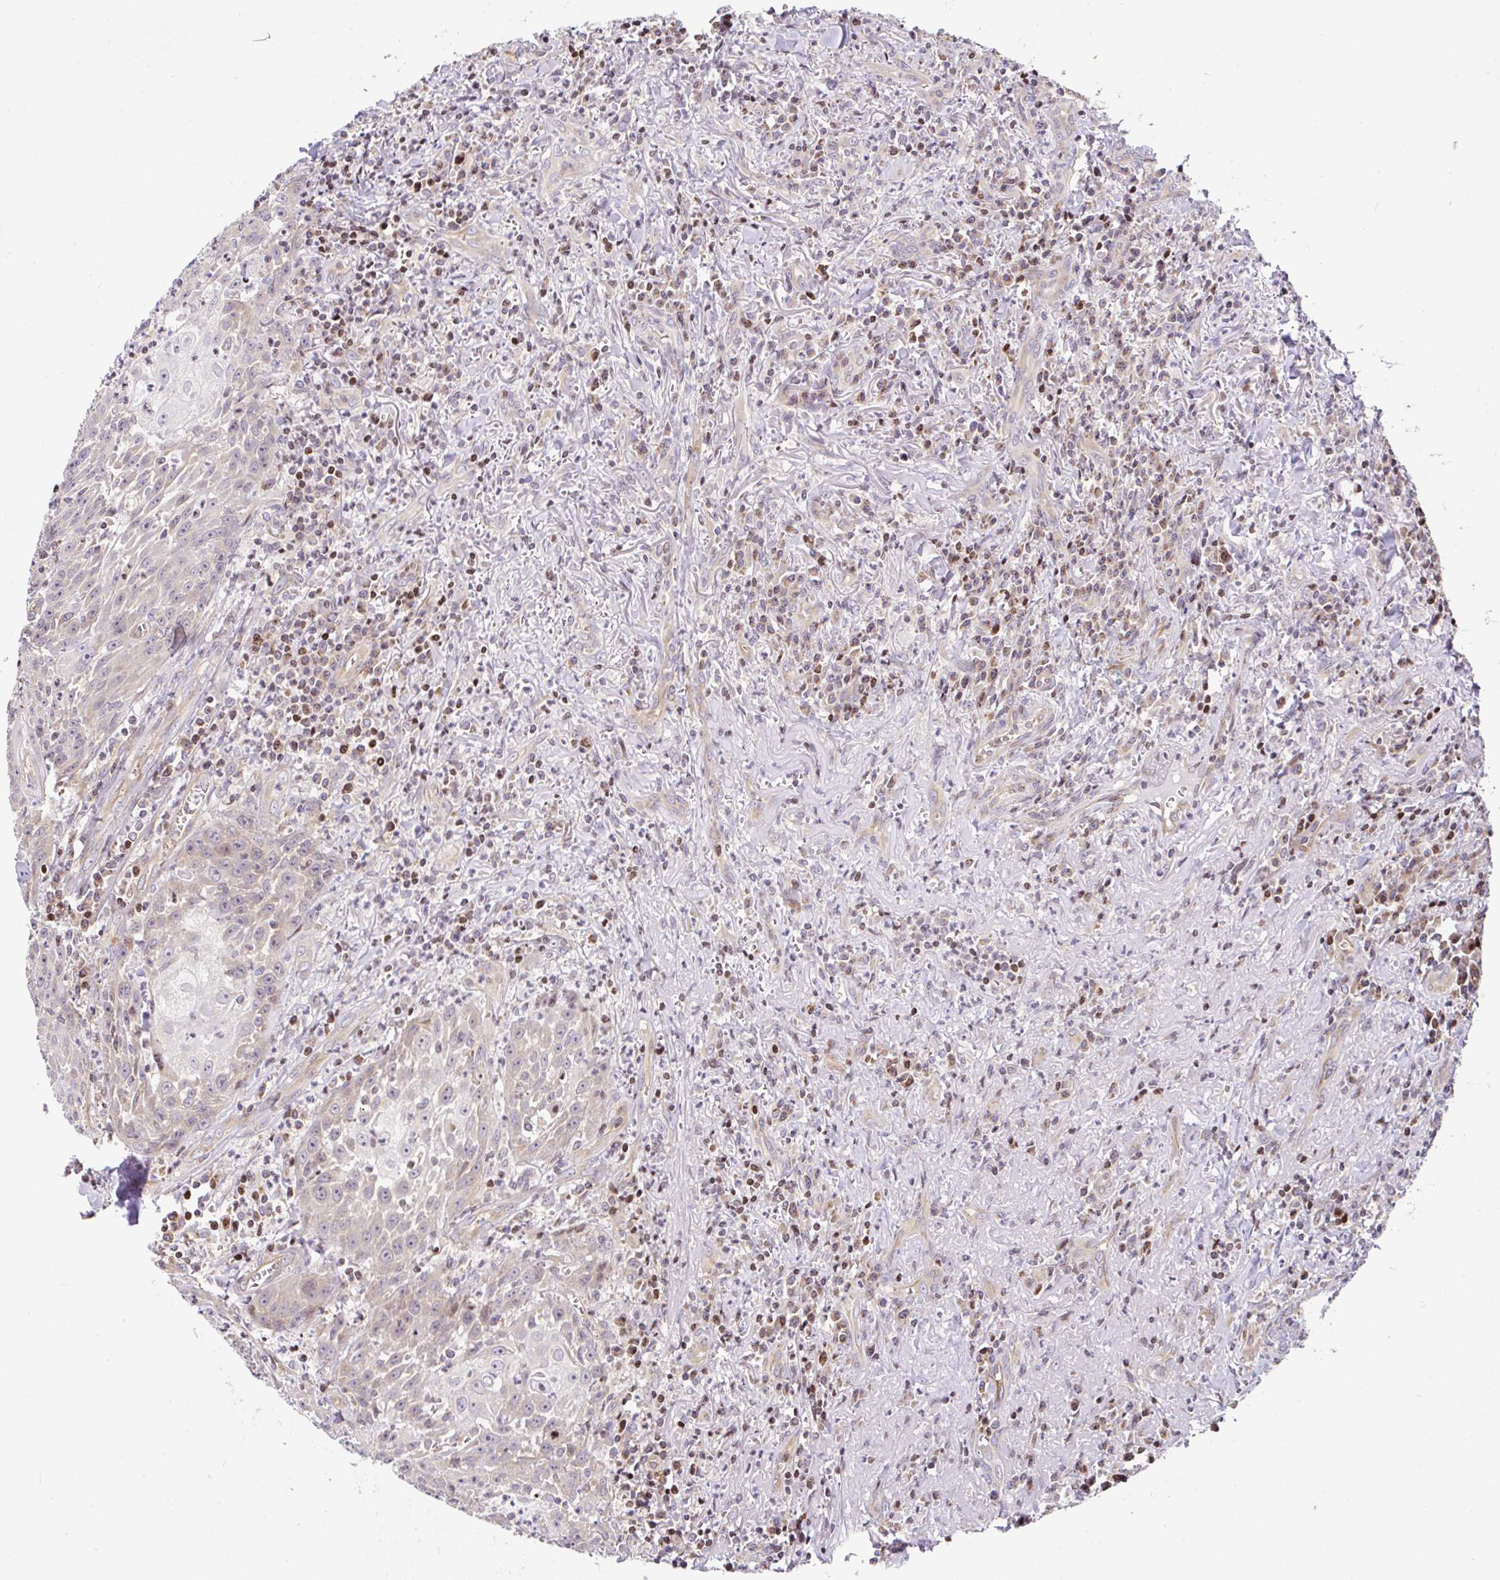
{"staining": {"intensity": "weak", "quantity": "<25%", "location": "cytoplasmic/membranous"}, "tissue": "head and neck cancer", "cell_type": "Tumor cells", "image_type": "cancer", "snomed": [{"axis": "morphology", "description": "Normal tissue, NOS"}, {"axis": "morphology", "description": "Squamous cell carcinoma, NOS"}, {"axis": "topography", "description": "Oral tissue"}, {"axis": "topography", "description": "Head-Neck"}], "caption": "This is an IHC image of human head and neck cancer (squamous cell carcinoma). There is no positivity in tumor cells.", "gene": "FIGNL1", "patient": {"sex": "female", "age": 70}}